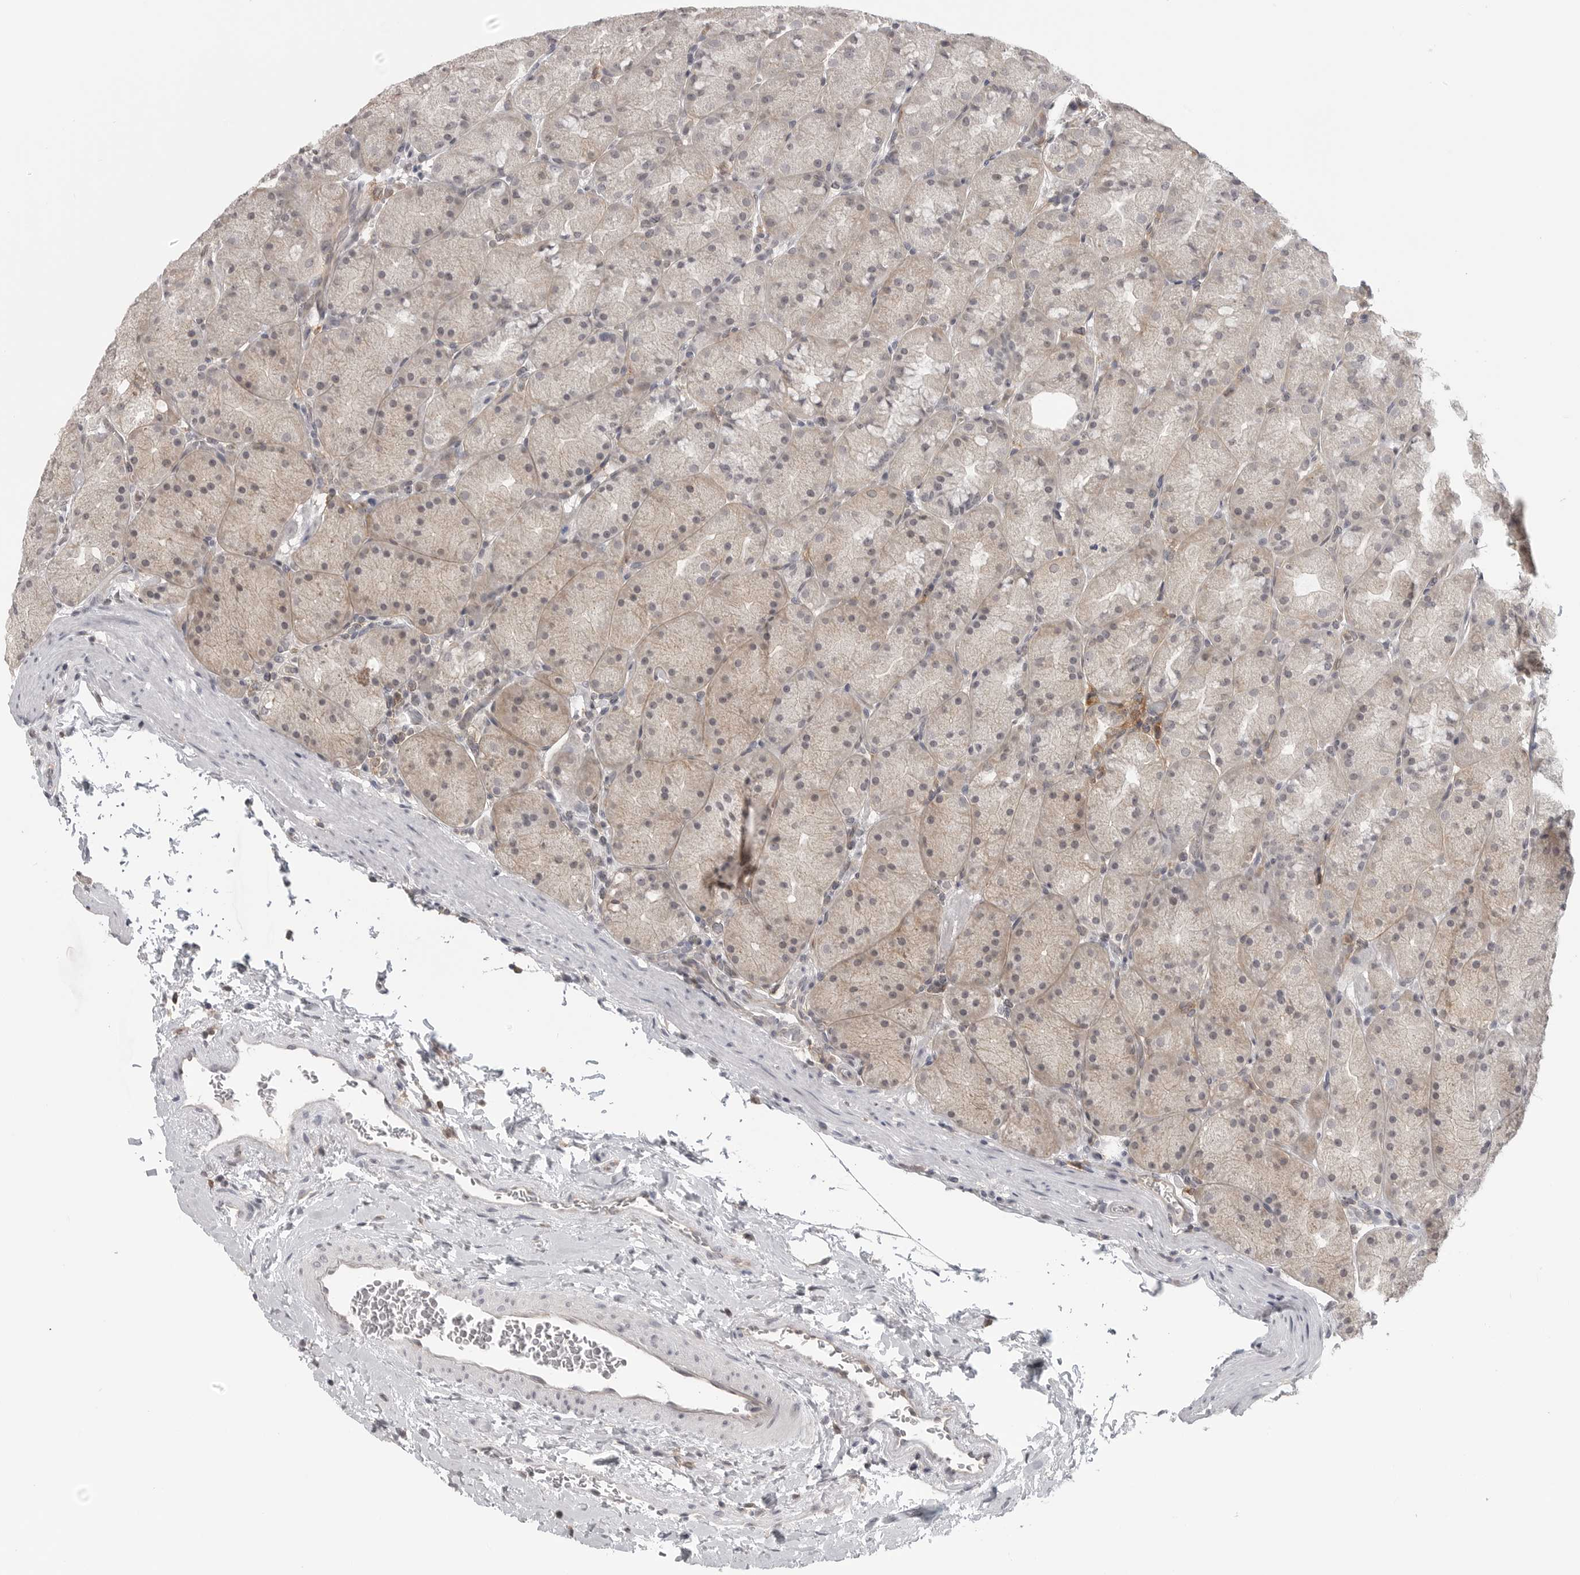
{"staining": {"intensity": "weak", "quantity": ">75%", "location": "cytoplasmic/membranous"}, "tissue": "stomach", "cell_type": "Glandular cells", "image_type": "normal", "snomed": [{"axis": "morphology", "description": "Normal tissue, NOS"}, {"axis": "topography", "description": "Stomach, upper"}, {"axis": "topography", "description": "Stomach"}], "caption": "The photomicrograph exhibits a brown stain indicating the presence of a protein in the cytoplasmic/membranous of glandular cells in stomach.", "gene": "IFNGR1", "patient": {"sex": "male", "age": 48}}